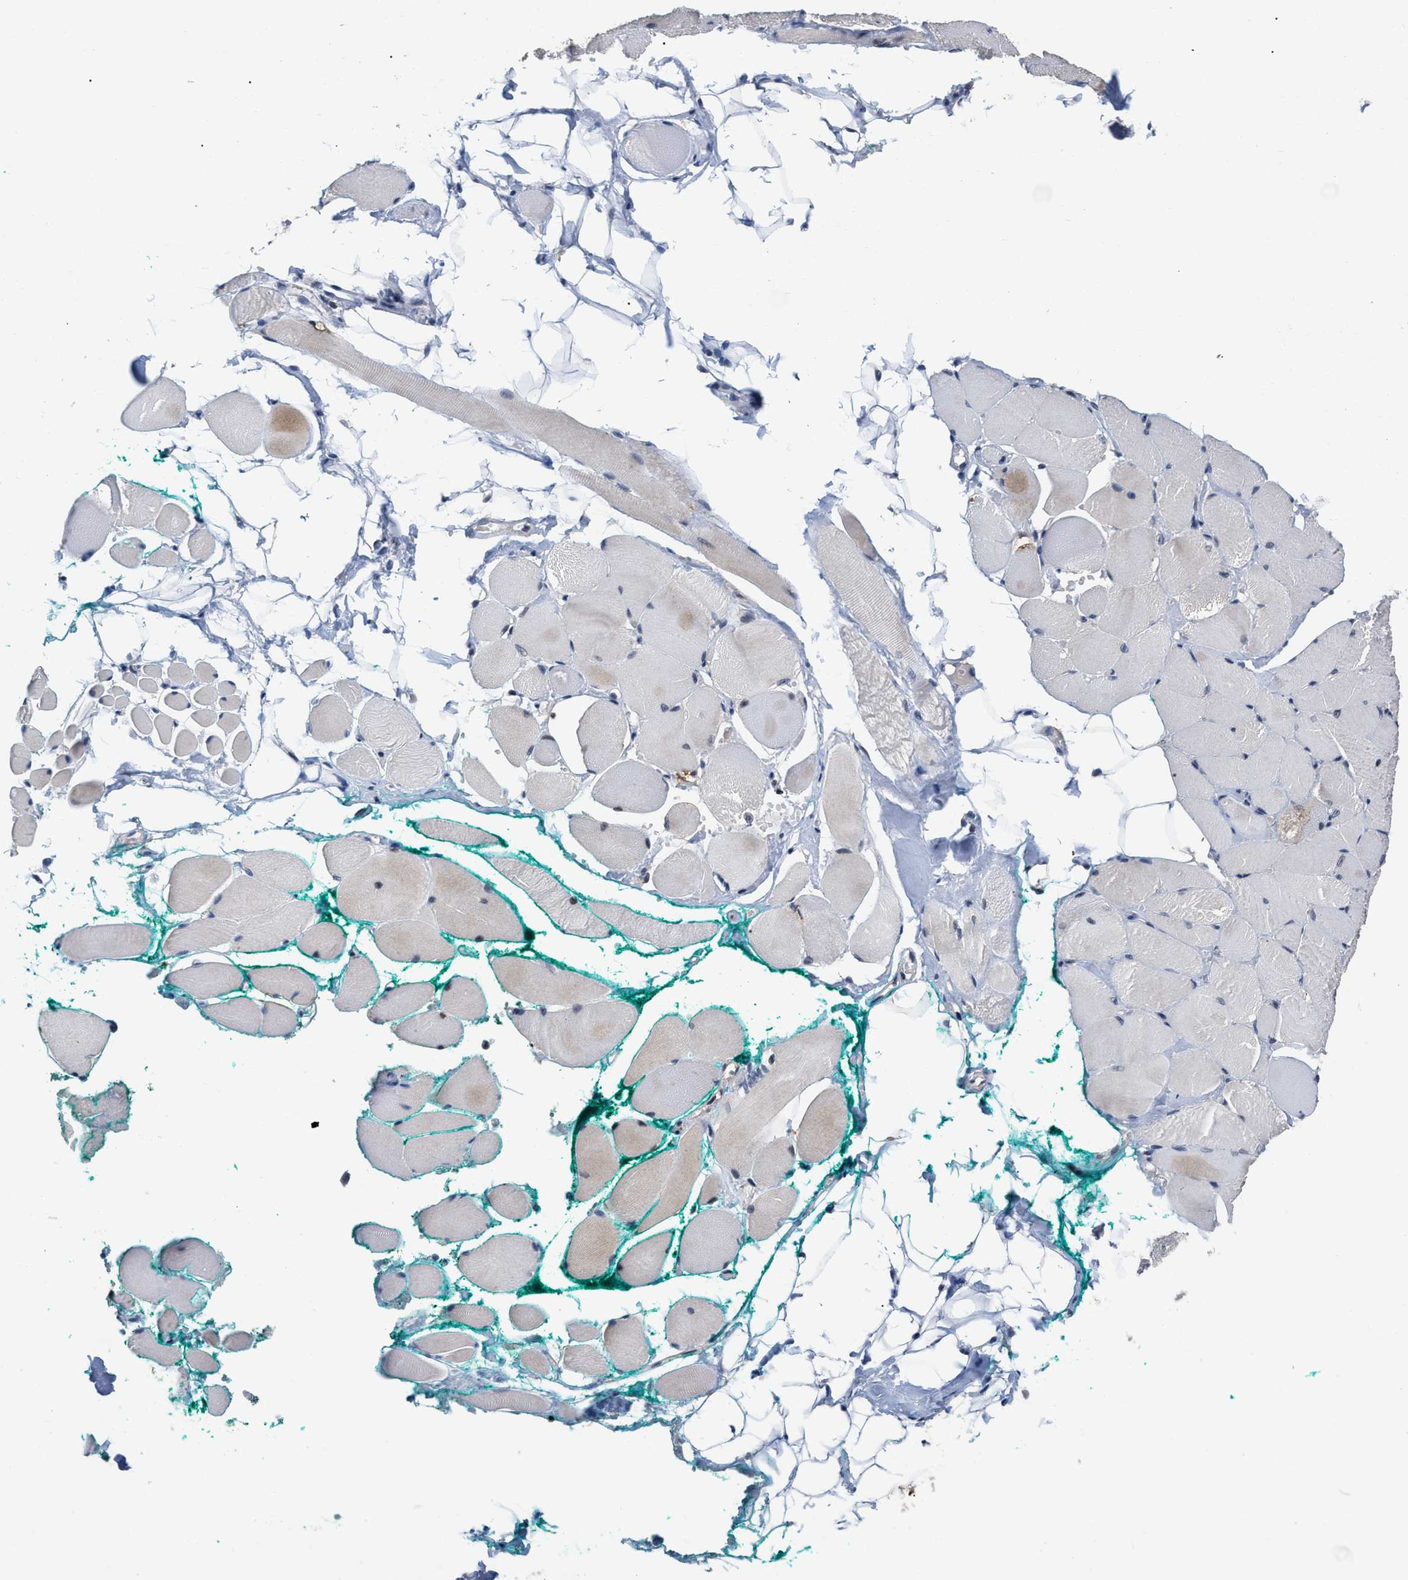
{"staining": {"intensity": "weak", "quantity": "25%-75%", "location": "cytoplasmic/membranous"}, "tissue": "skeletal muscle", "cell_type": "Myocytes", "image_type": "normal", "snomed": [{"axis": "morphology", "description": "Normal tissue, NOS"}, {"axis": "topography", "description": "Skeletal muscle"}, {"axis": "topography", "description": "Peripheral nerve tissue"}], "caption": "The image displays immunohistochemical staining of normal skeletal muscle. There is weak cytoplasmic/membranous positivity is identified in about 25%-75% of myocytes.", "gene": "JAZF1", "patient": {"sex": "female", "age": 84}}